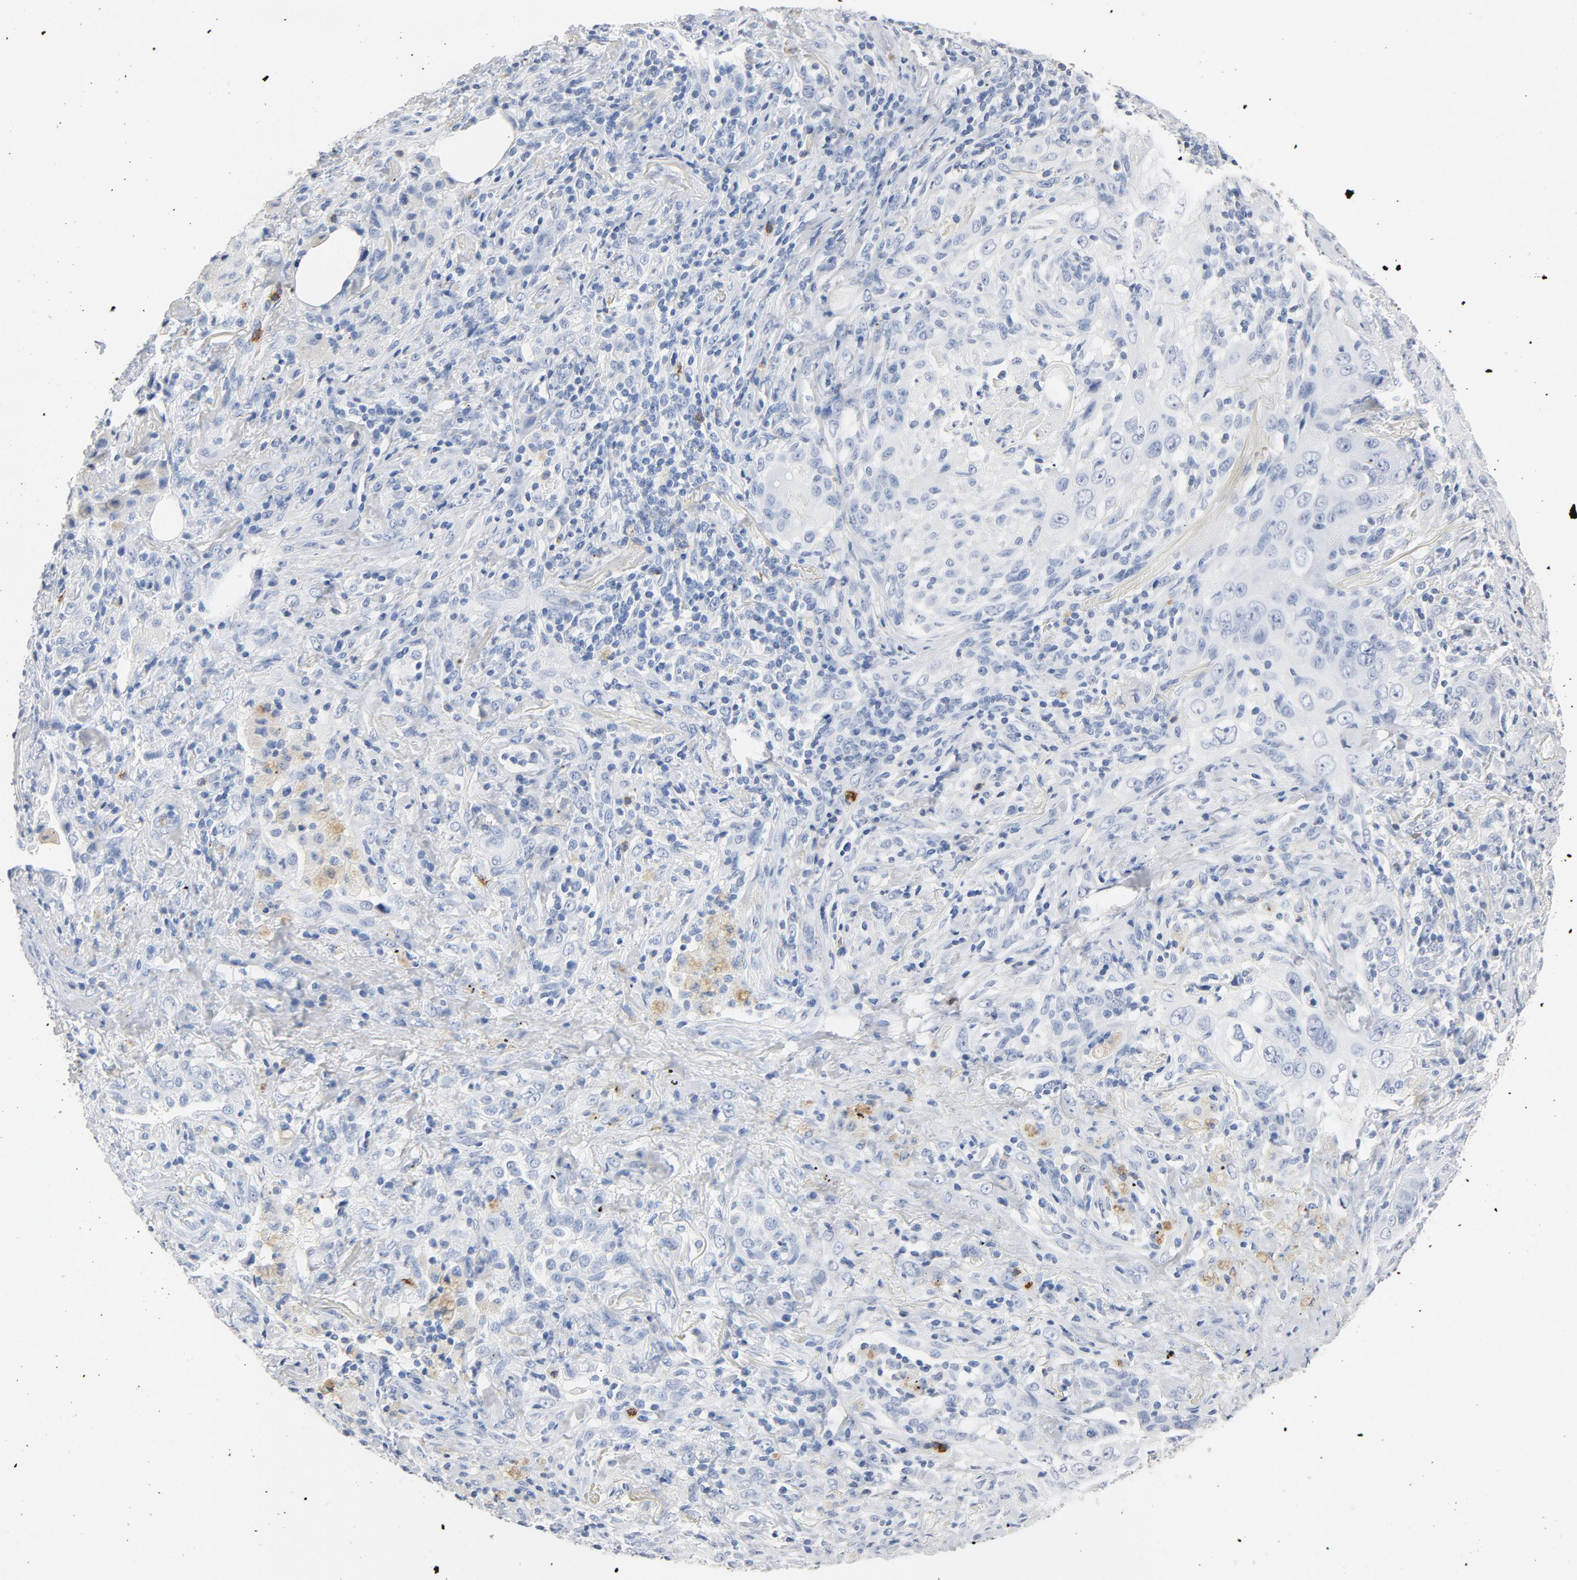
{"staining": {"intensity": "negative", "quantity": "none", "location": "none"}, "tissue": "lung cancer", "cell_type": "Tumor cells", "image_type": "cancer", "snomed": [{"axis": "morphology", "description": "Squamous cell carcinoma, NOS"}, {"axis": "topography", "description": "Lung"}], "caption": "Tumor cells are negative for protein expression in human lung cancer.", "gene": "PTPRB", "patient": {"sex": "female", "age": 67}}